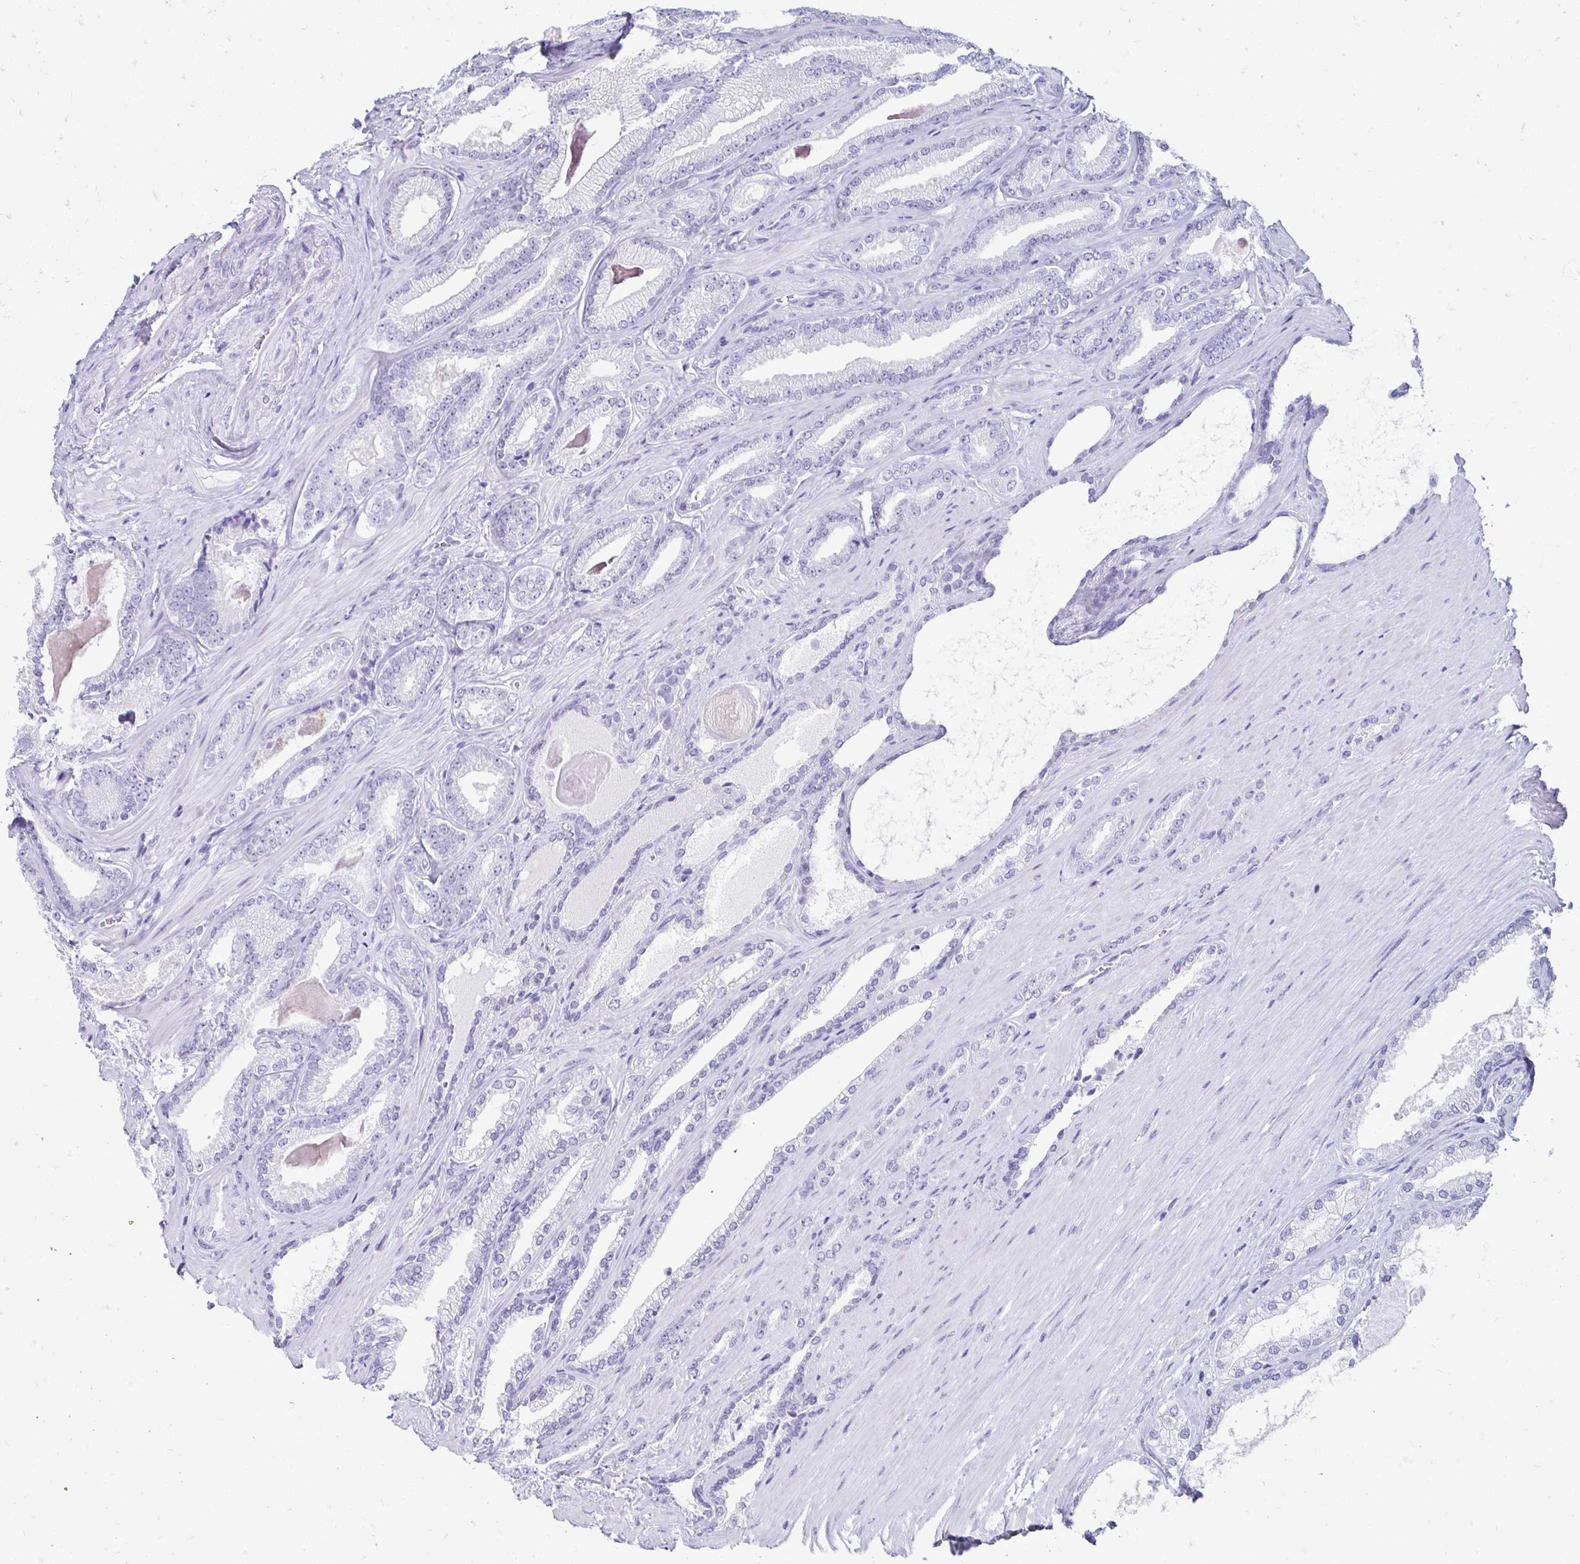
{"staining": {"intensity": "weak", "quantity": "<25%", "location": "nuclear"}, "tissue": "prostate cancer", "cell_type": "Tumor cells", "image_type": "cancer", "snomed": [{"axis": "morphology", "description": "Adenocarcinoma, Low grade"}, {"axis": "topography", "description": "Prostate"}], "caption": "Immunohistochemical staining of human prostate cancer demonstrates no significant positivity in tumor cells.", "gene": "CST6", "patient": {"sex": "male", "age": 61}}